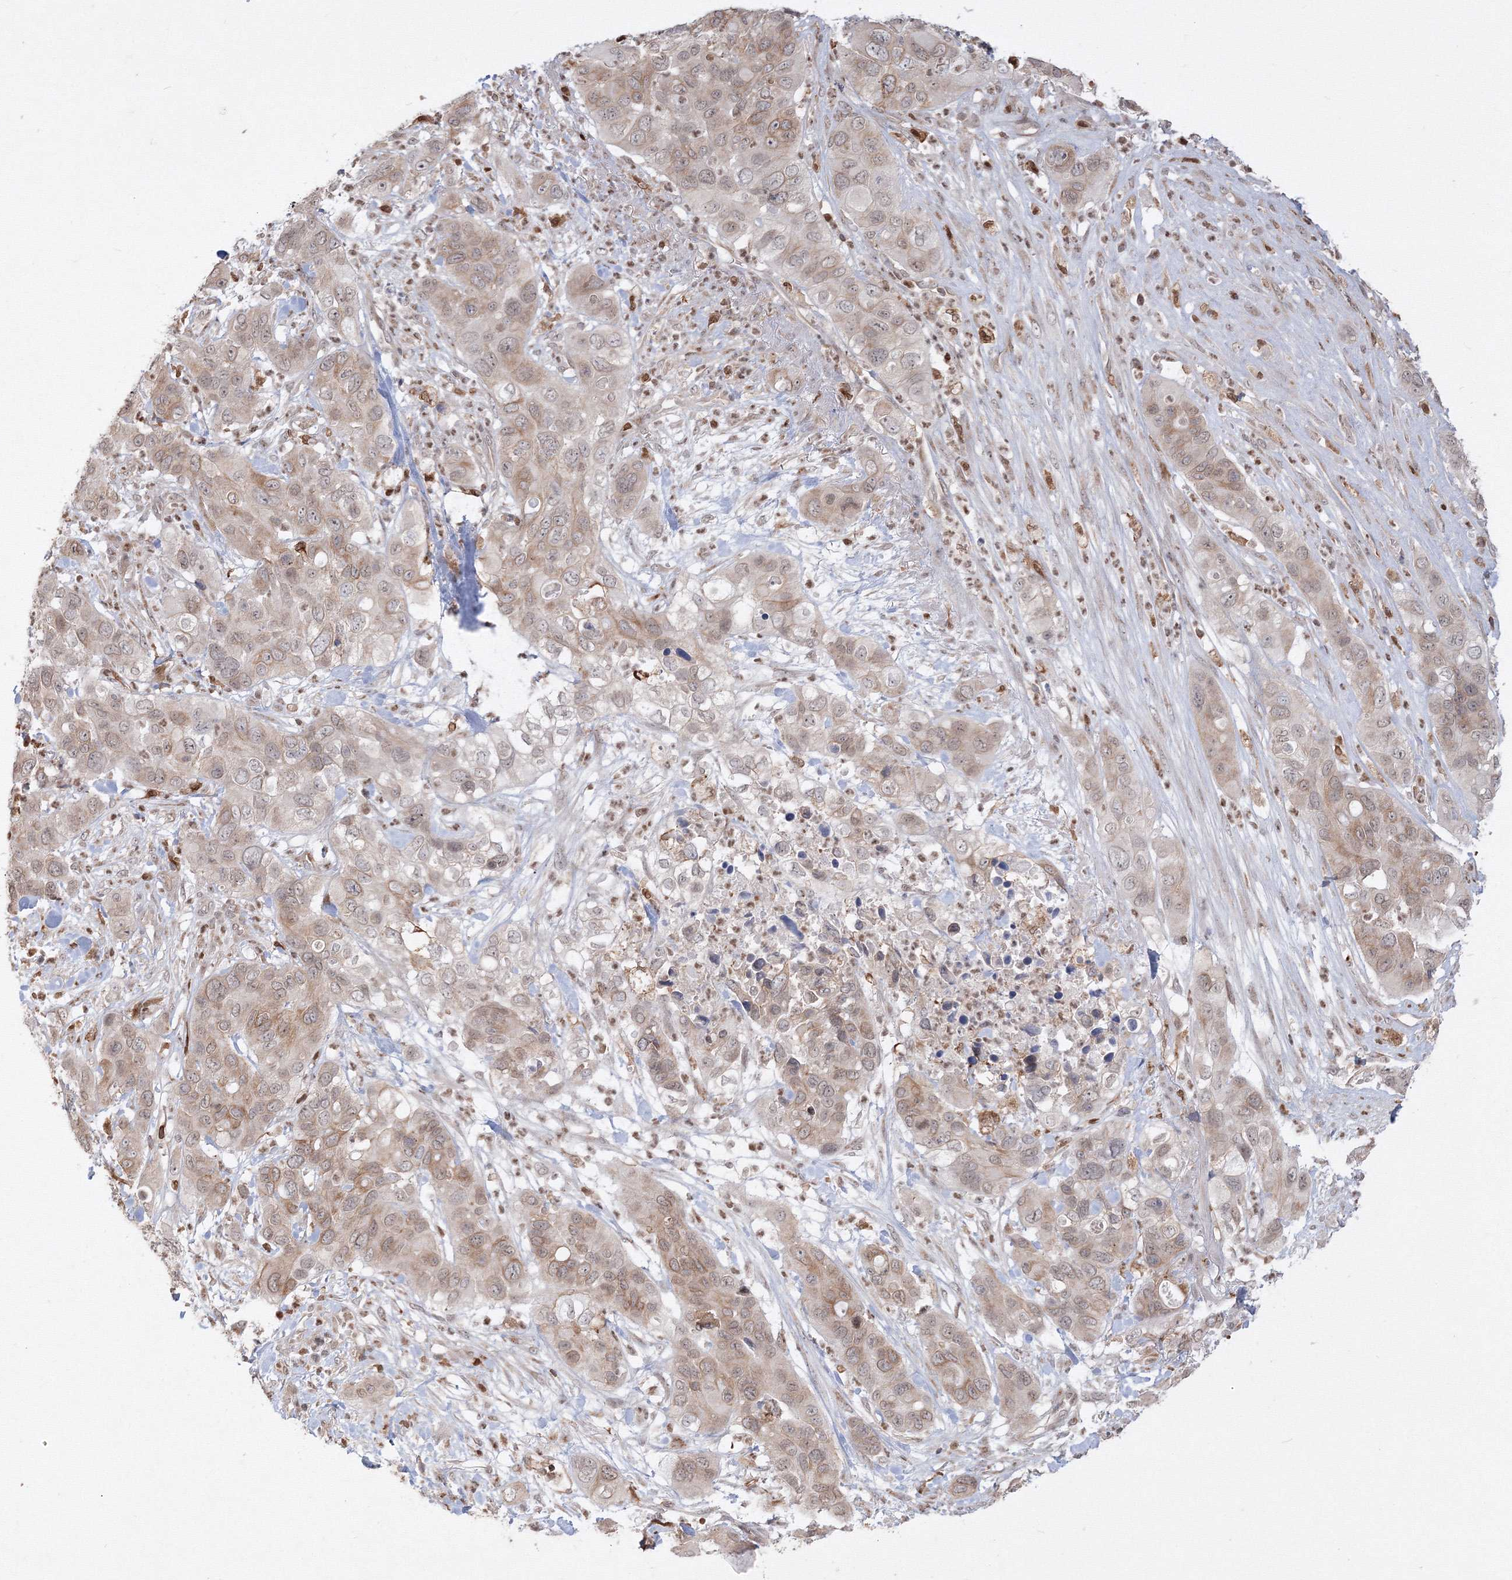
{"staining": {"intensity": "weak", "quantity": "25%-75%", "location": "cytoplasmic/membranous"}, "tissue": "pancreatic cancer", "cell_type": "Tumor cells", "image_type": "cancer", "snomed": [{"axis": "morphology", "description": "Adenocarcinoma, NOS"}, {"axis": "topography", "description": "Pancreas"}], "caption": "Immunohistochemical staining of human adenocarcinoma (pancreatic) shows weak cytoplasmic/membranous protein positivity in approximately 25%-75% of tumor cells. (DAB IHC with brightfield microscopy, high magnification).", "gene": "TMEM50B", "patient": {"sex": "female", "age": 71}}